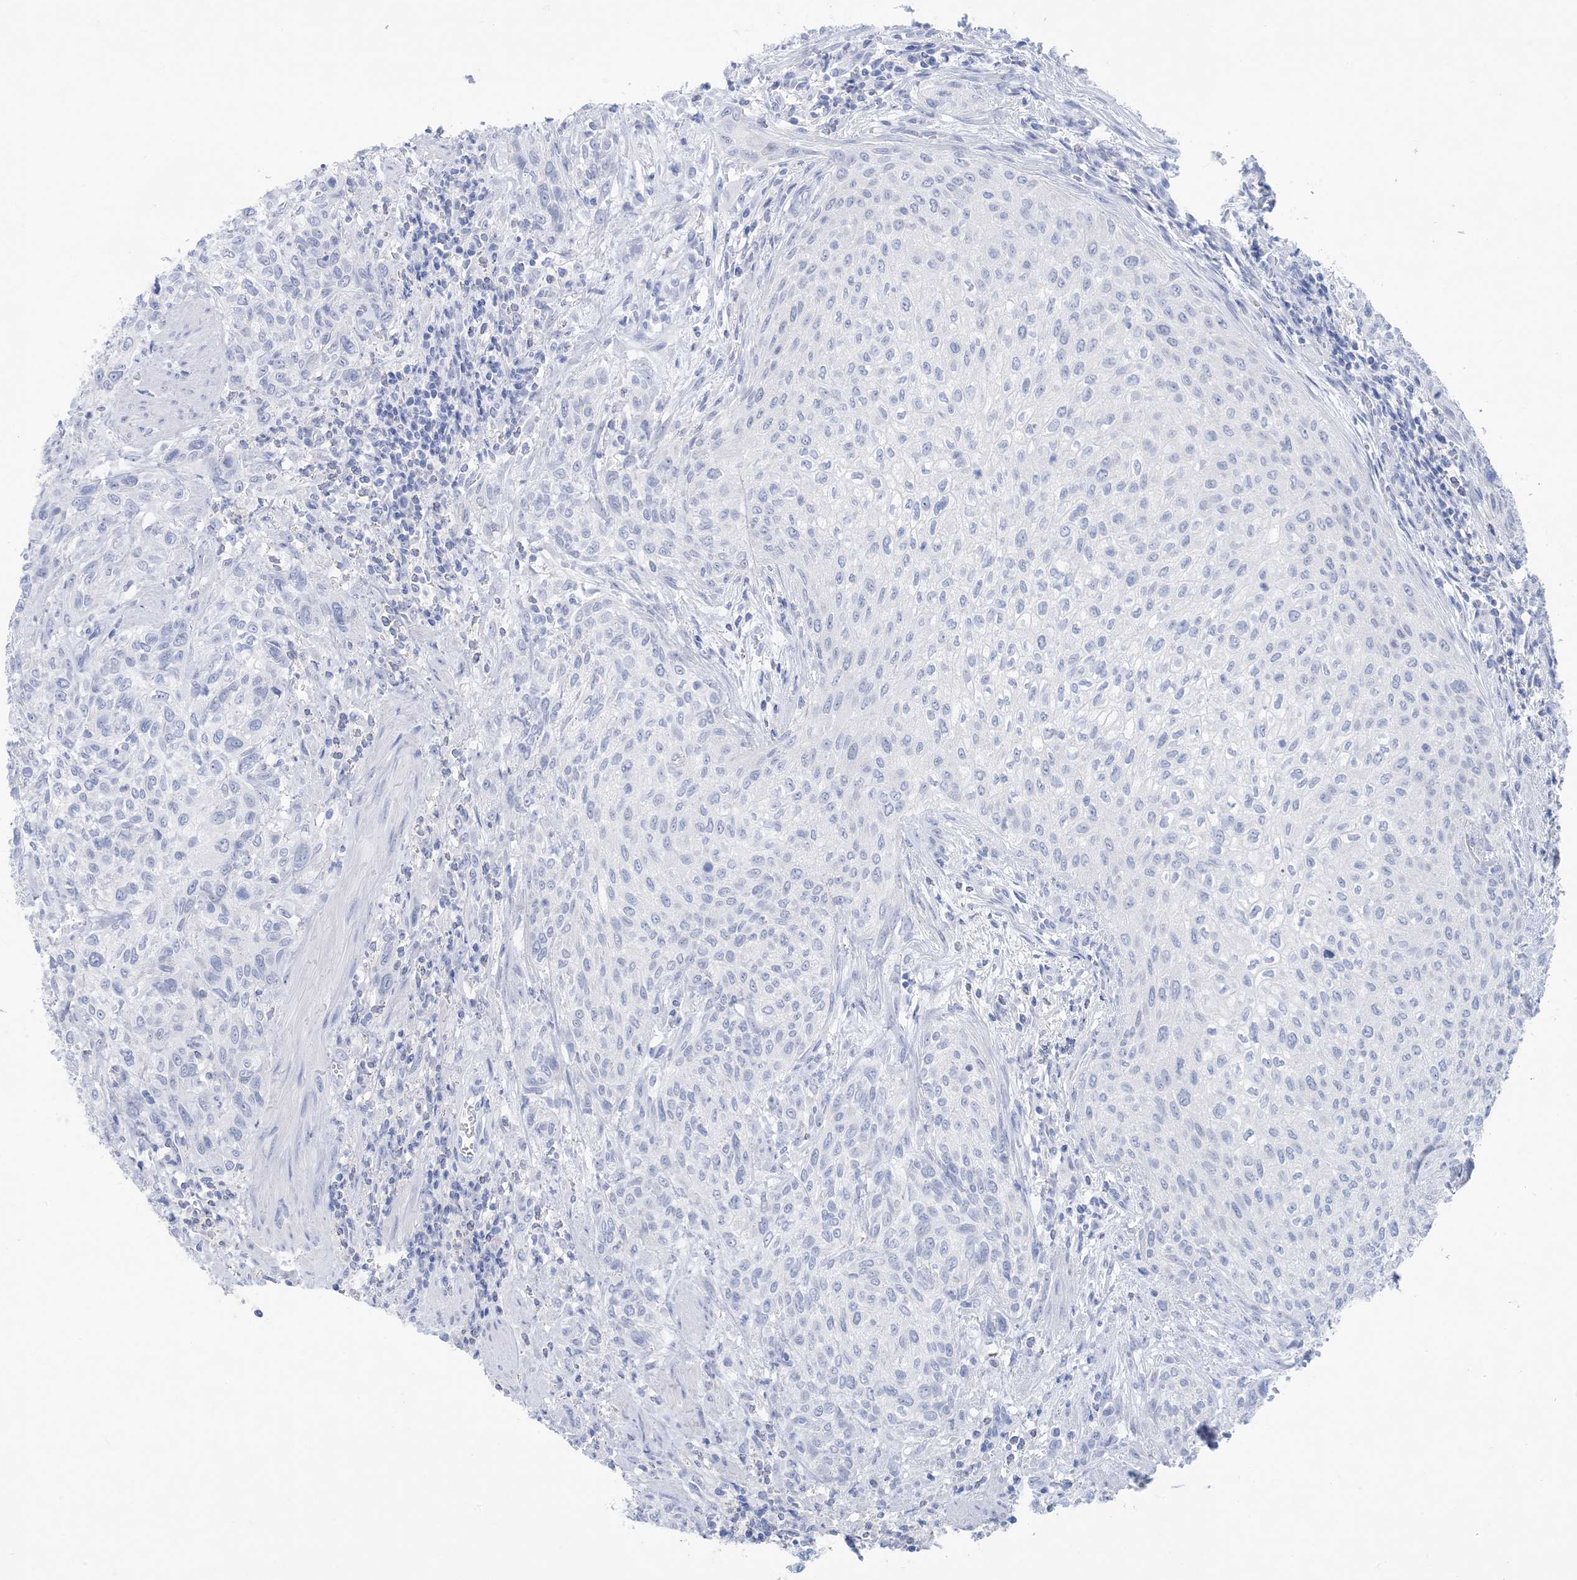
{"staining": {"intensity": "negative", "quantity": "none", "location": "none"}, "tissue": "urothelial cancer", "cell_type": "Tumor cells", "image_type": "cancer", "snomed": [{"axis": "morphology", "description": "Urothelial carcinoma, High grade"}, {"axis": "topography", "description": "Urinary bladder"}], "caption": "Urothelial cancer stained for a protein using immunohistochemistry demonstrates no staining tumor cells.", "gene": "SH3YL1", "patient": {"sex": "male", "age": 35}}